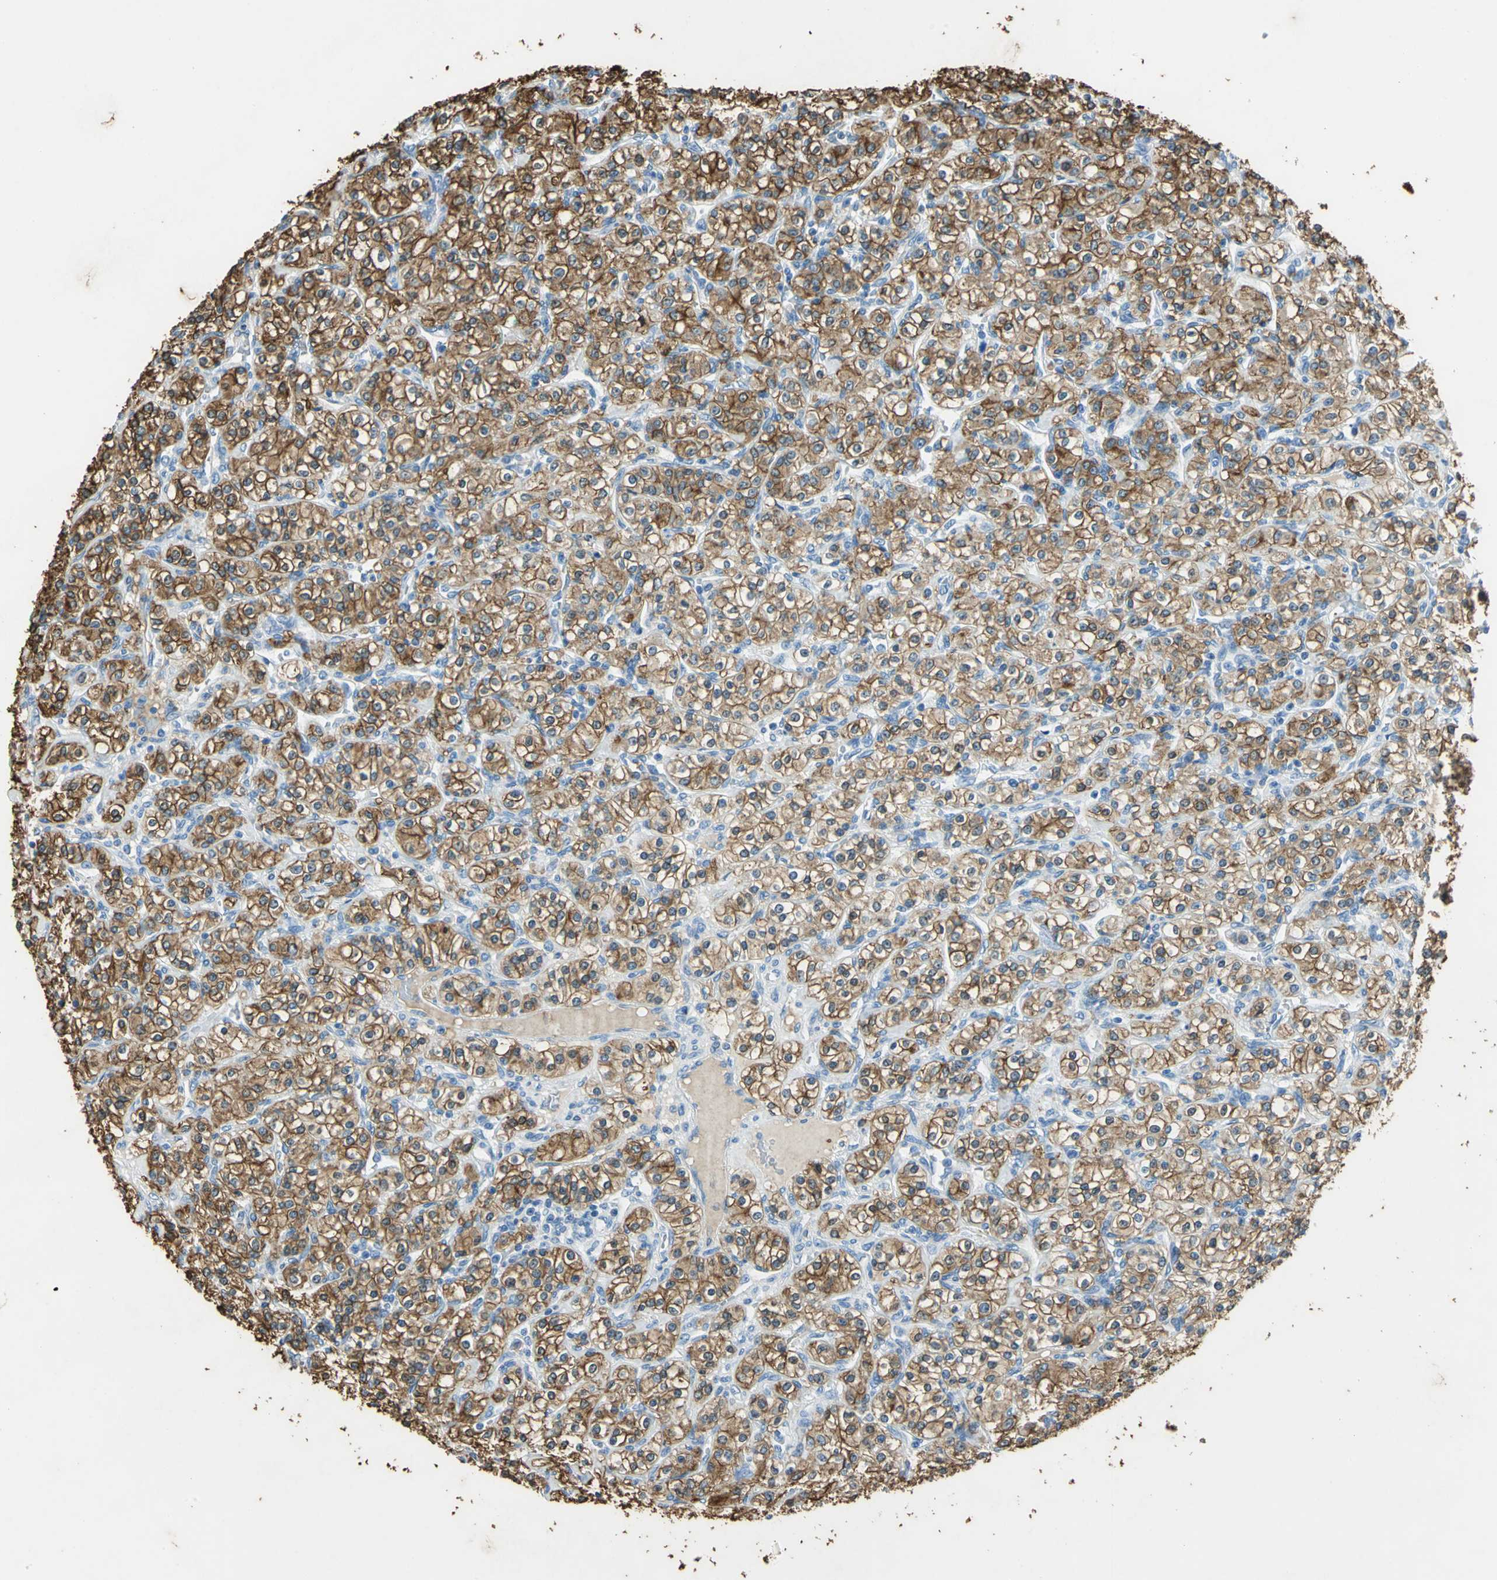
{"staining": {"intensity": "moderate", "quantity": ">75%", "location": "cytoplasmic/membranous"}, "tissue": "renal cancer", "cell_type": "Tumor cells", "image_type": "cancer", "snomed": [{"axis": "morphology", "description": "Adenocarcinoma, NOS"}, {"axis": "topography", "description": "Kidney"}], "caption": "Tumor cells show moderate cytoplasmic/membranous expression in approximately >75% of cells in adenocarcinoma (renal). Nuclei are stained in blue.", "gene": "ANXA4", "patient": {"sex": "male", "age": 77}}